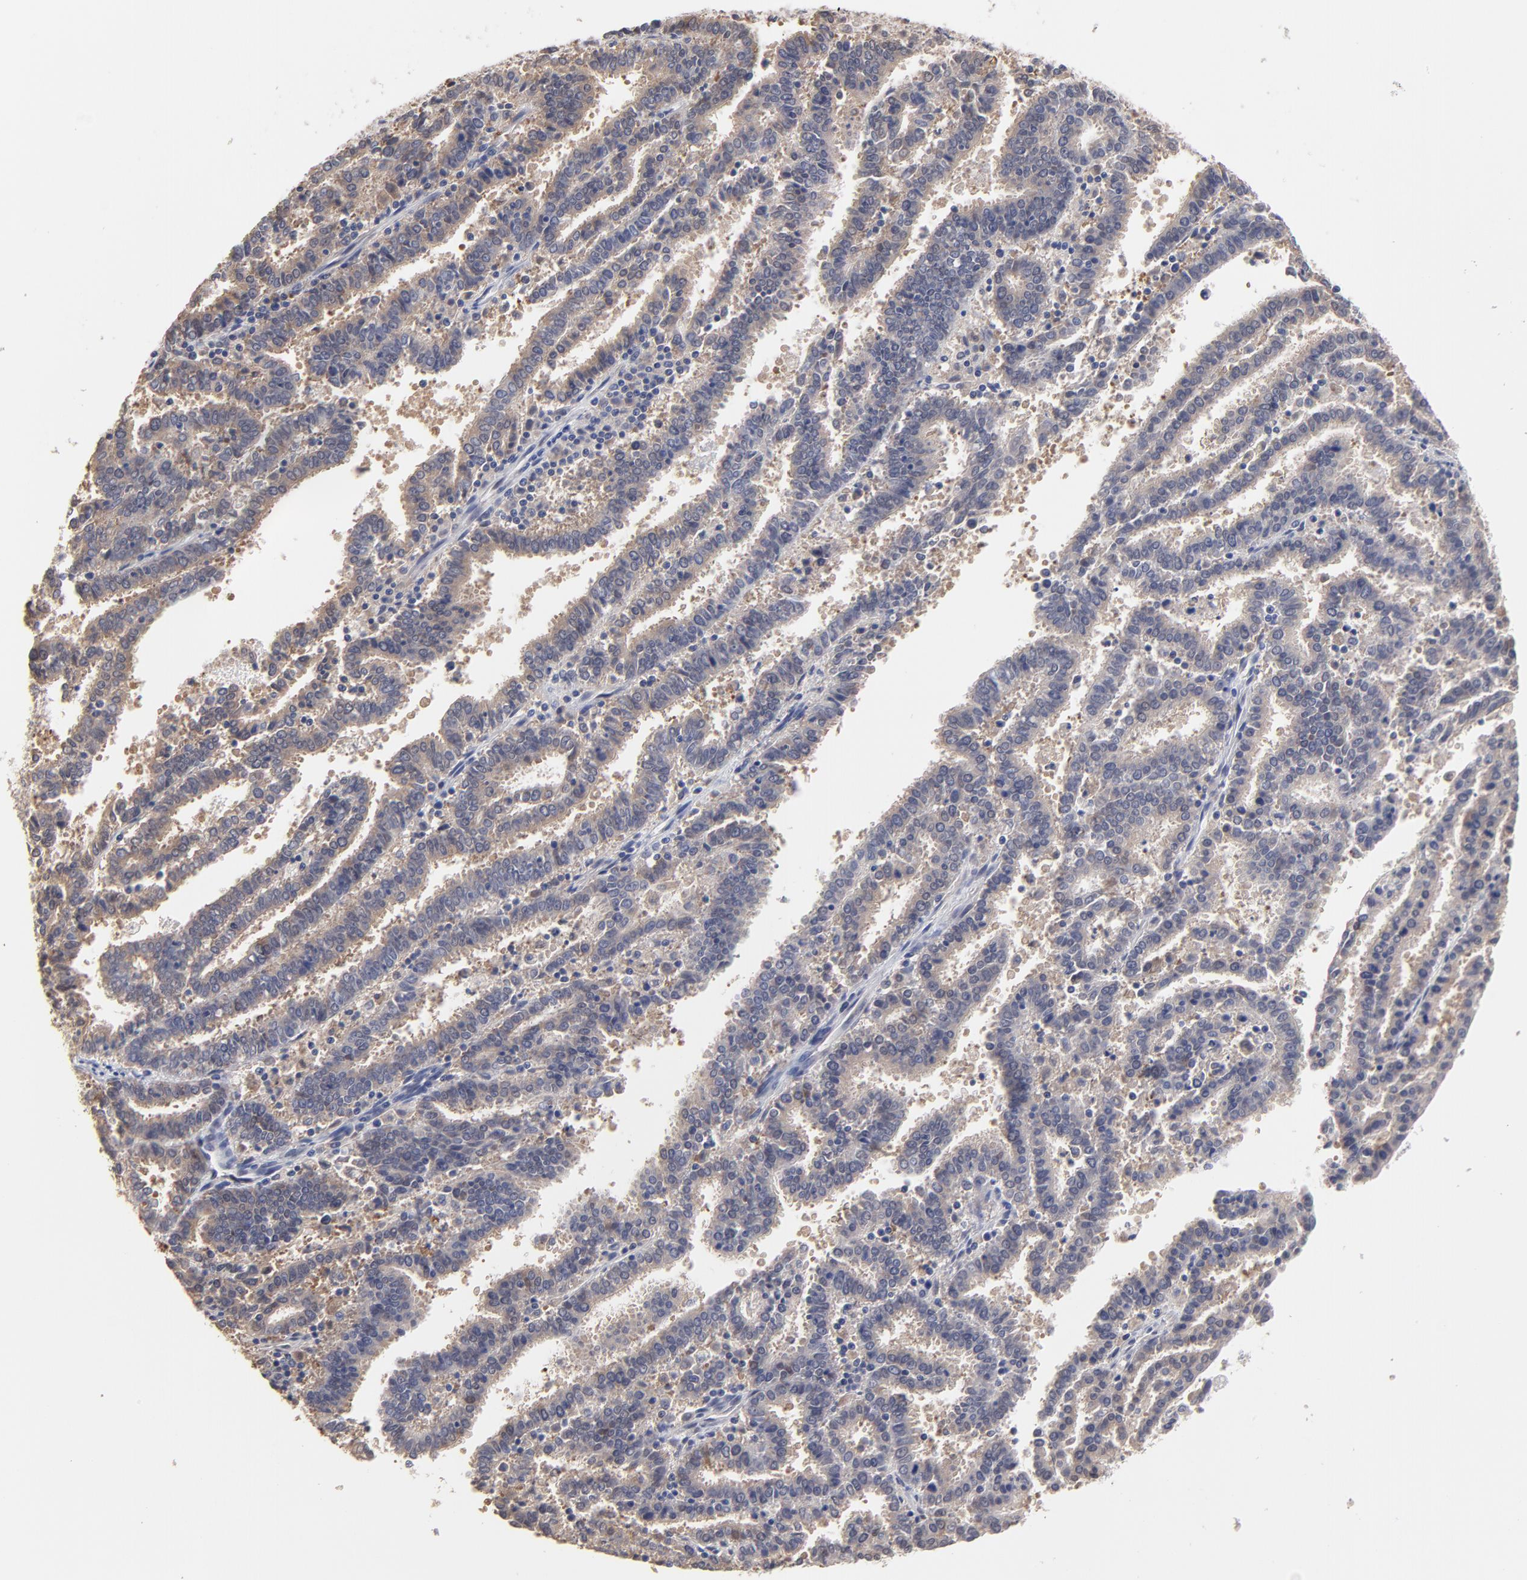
{"staining": {"intensity": "weak", "quantity": "25%-75%", "location": "cytoplasmic/membranous"}, "tissue": "endometrial cancer", "cell_type": "Tumor cells", "image_type": "cancer", "snomed": [{"axis": "morphology", "description": "Adenocarcinoma, NOS"}, {"axis": "topography", "description": "Uterus"}], "caption": "A low amount of weak cytoplasmic/membranous positivity is identified in about 25%-75% of tumor cells in endometrial cancer tissue.", "gene": "CCT2", "patient": {"sex": "female", "age": 83}}